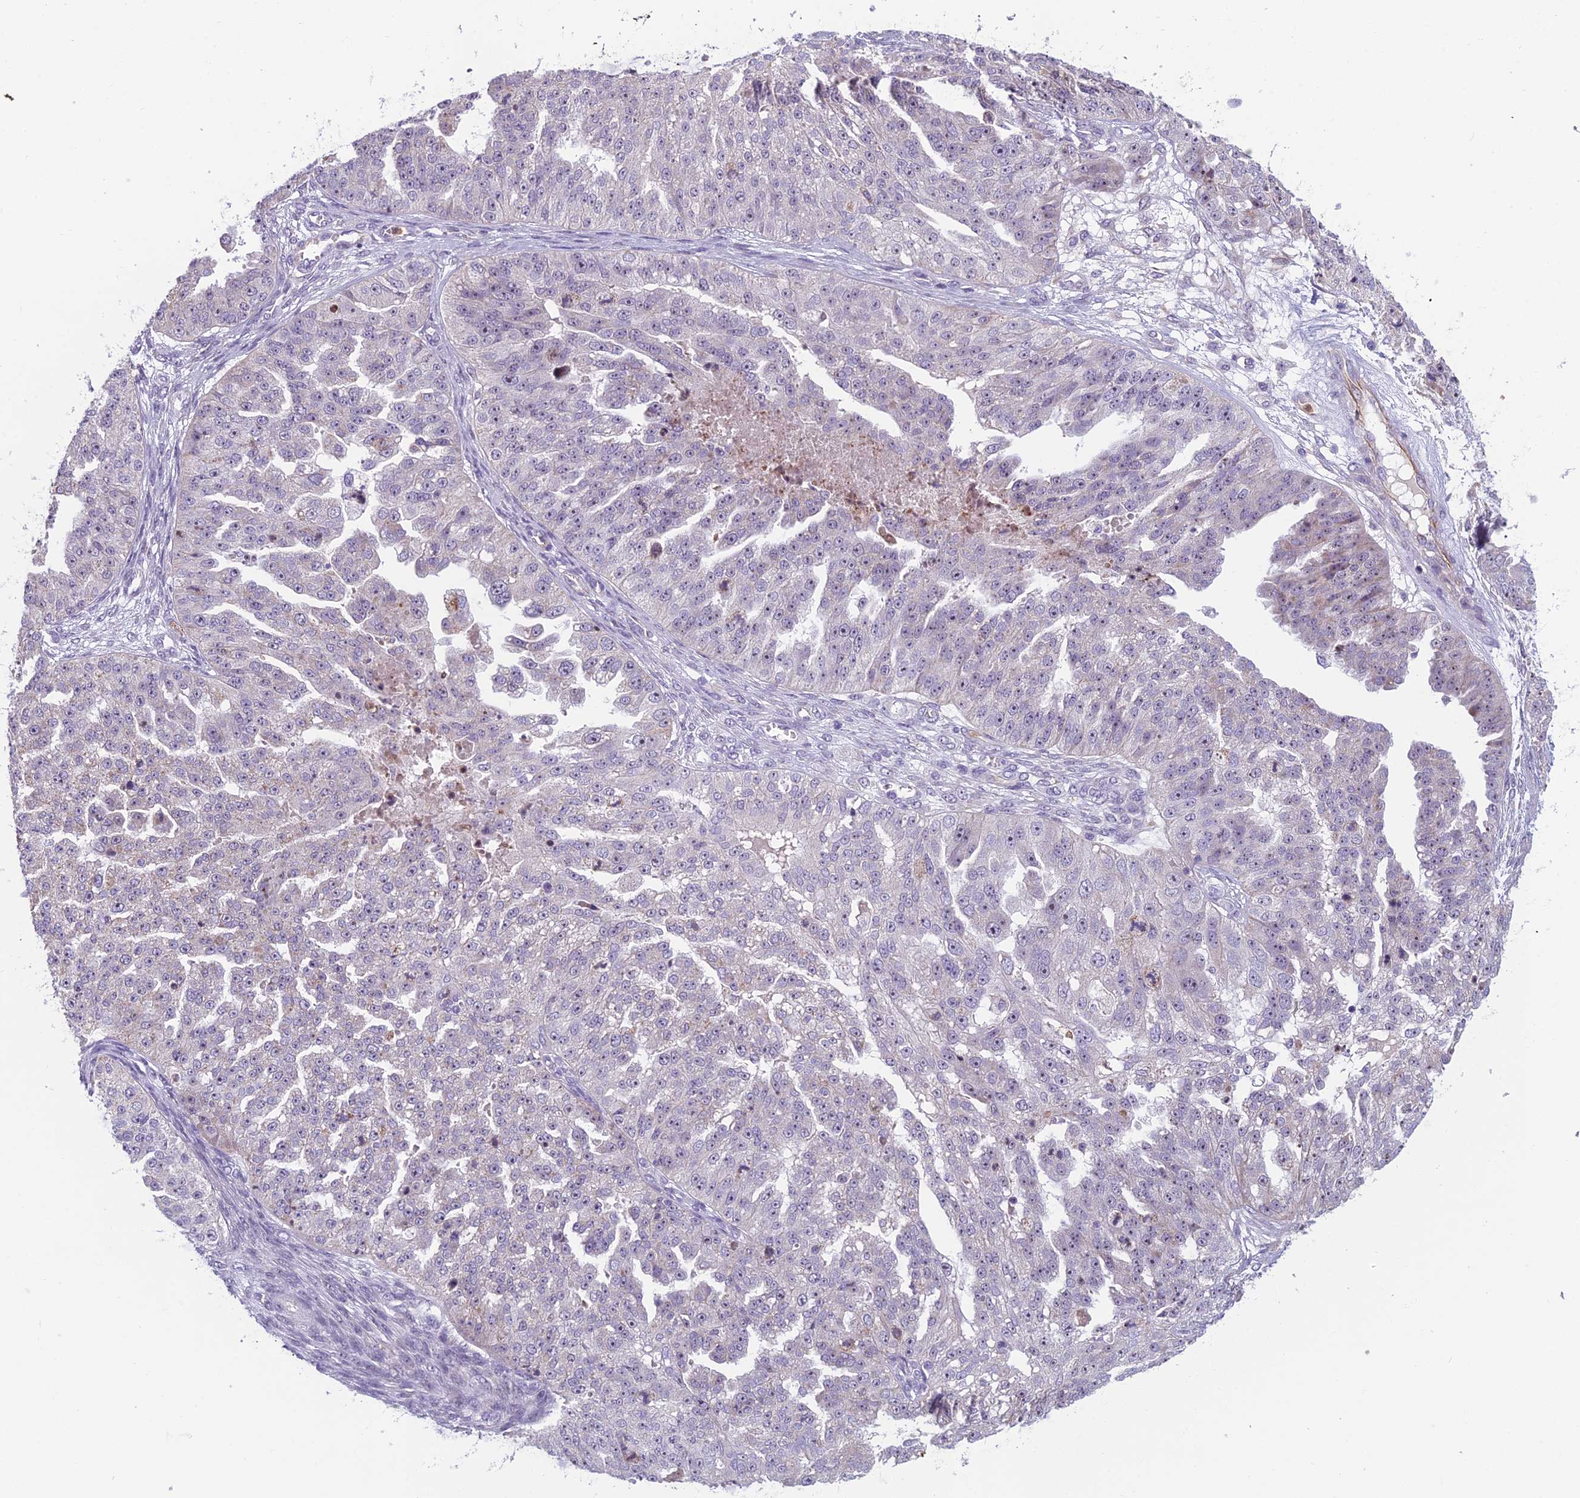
{"staining": {"intensity": "weak", "quantity": "<25%", "location": "cytoplasmic/membranous"}, "tissue": "ovarian cancer", "cell_type": "Tumor cells", "image_type": "cancer", "snomed": [{"axis": "morphology", "description": "Cystadenocarcinoma, serous, NOS"}, {"axis": "topography", "description": "Ovary"}], "caption": "This is an immunohistochemistry histopathology image of ovarian cancer. There is no positivity in tumor cells.", "gene": "NOC2L", "patient": {"sex": "female", "age": 58}}